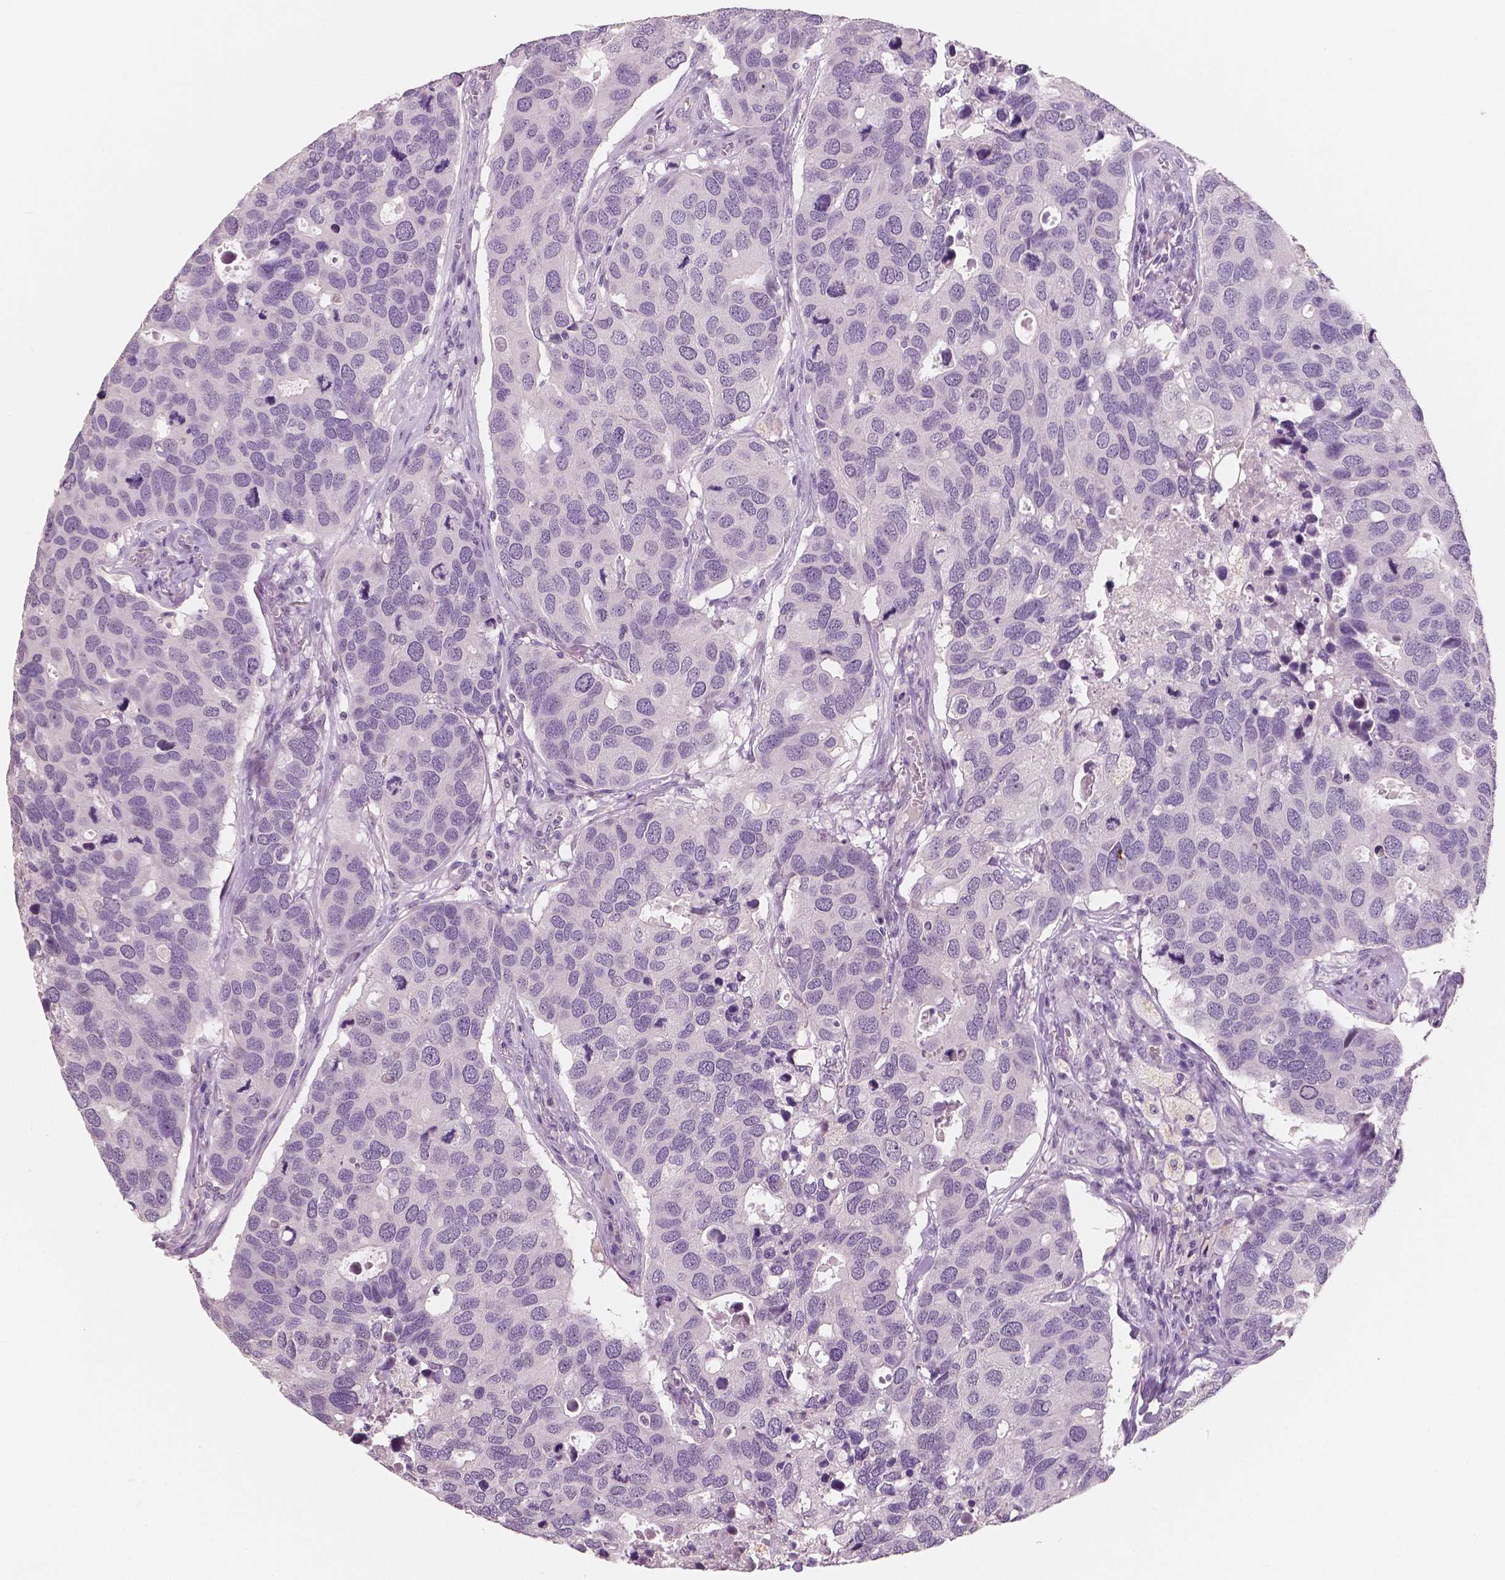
{"staining": {"intensity": "negative", "quantity": "none", "location": "none"}, "tissue": "breast cancer", "cell_type": "Tumor cells", "image_type": "cancer", "snomed": [{"axis": "morphology", "description": "Duct carcinoma"}, {"axis": "topography", "description": "Breast"}], "caption": "Immunohistochemistry (IHC) histopathology image of neoplastic tissue: breast cancer (infiltrating ductal carcinoma) stained with DAB (3,3'-diaminobenzidine) displays no significant protein expression in tumor cells.", "gene": "NECAB1", "patient": {"sex": "female", "age": 83}}